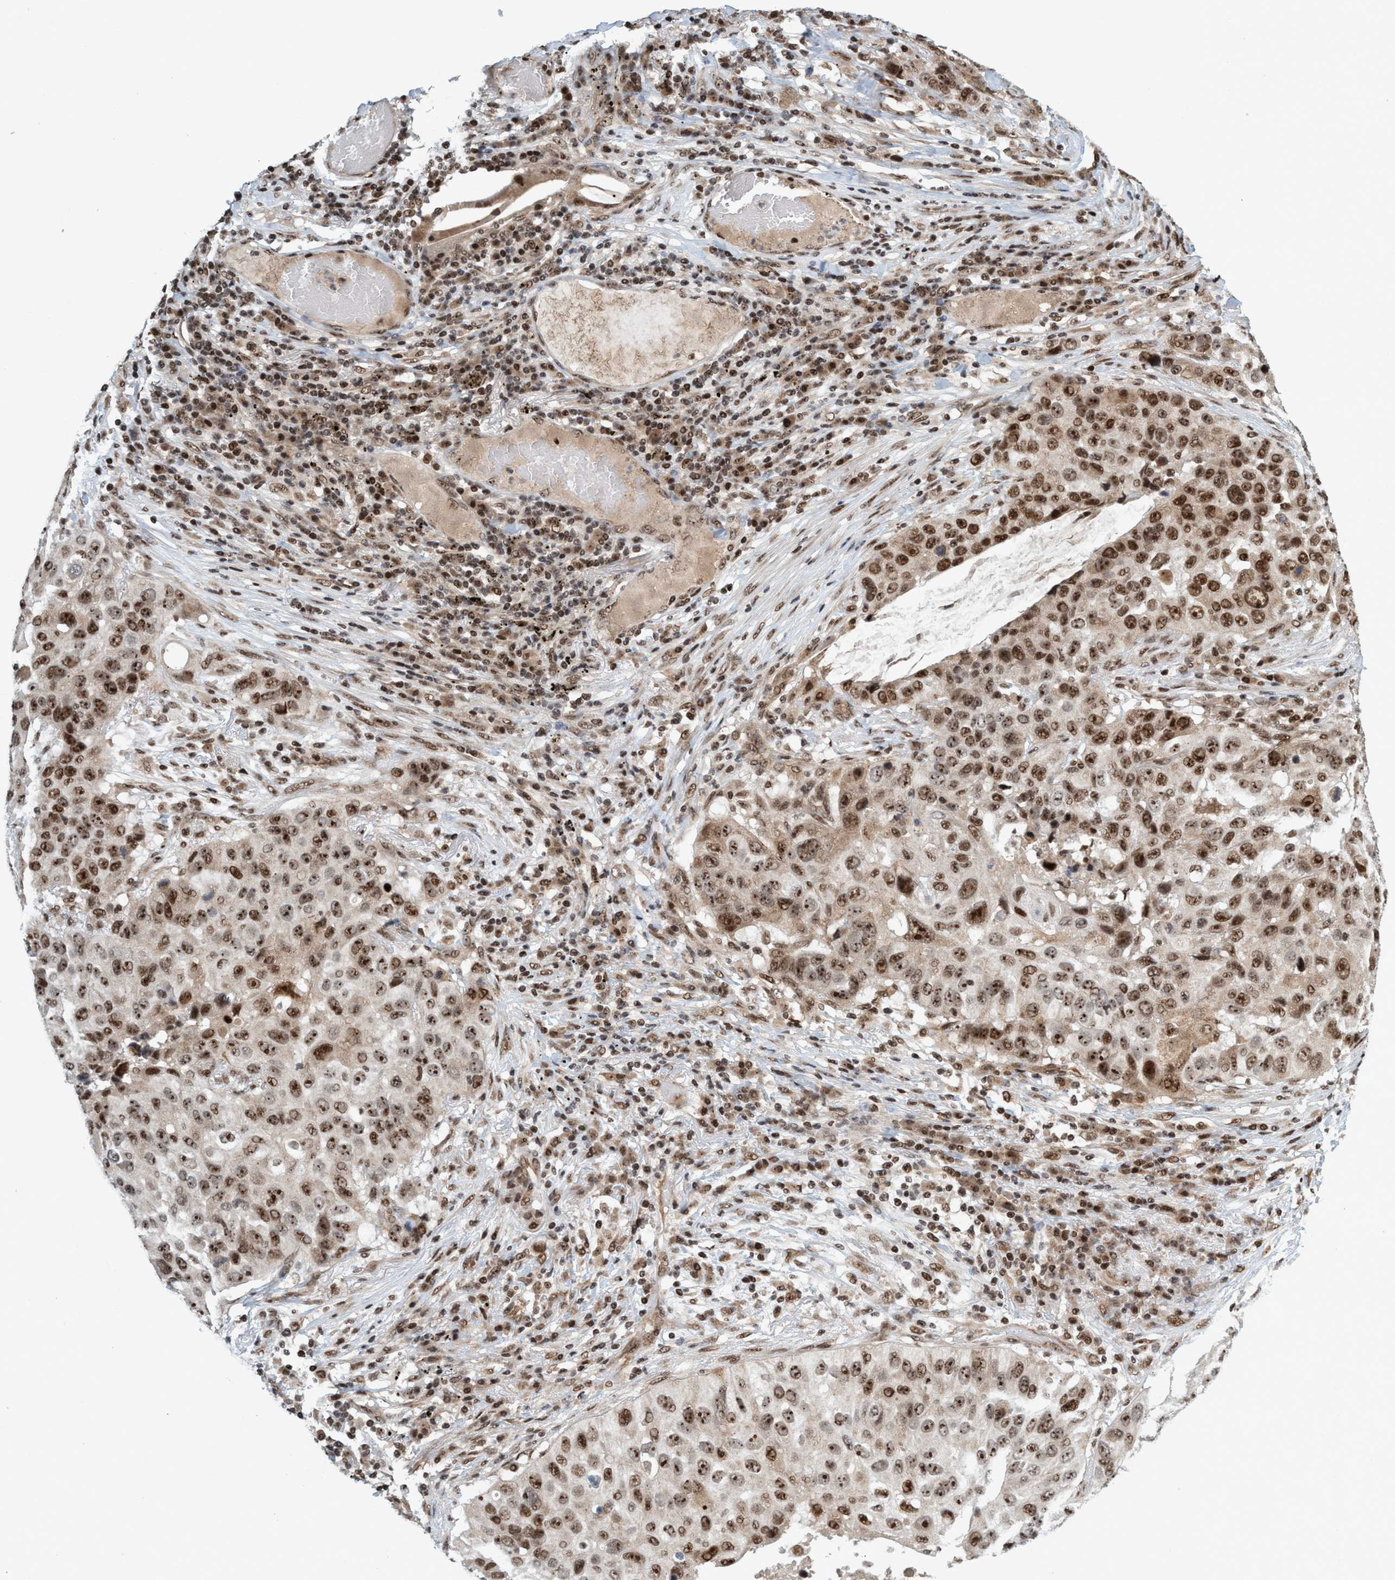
{"staining": {"intensity": "strong", "quantity": ">75%", "location": "nuclear"}, "tissue": "lung cancer", "cell_type": "Tumor cells", "image_type": "cancer", "snomed": [{"axis": "morphology", "description": "Squamous cell carcinoma, NOS"}, {"axis": "topography", "description": "Lung"}], "caption": "A high amount of strong nuclear staining is identified in about >75% of tumor cells in lung cancer (squamous cell carcinoma) tissue.", "gene": "SMCR8", "patient": {"sex": "male", "age": 57}}